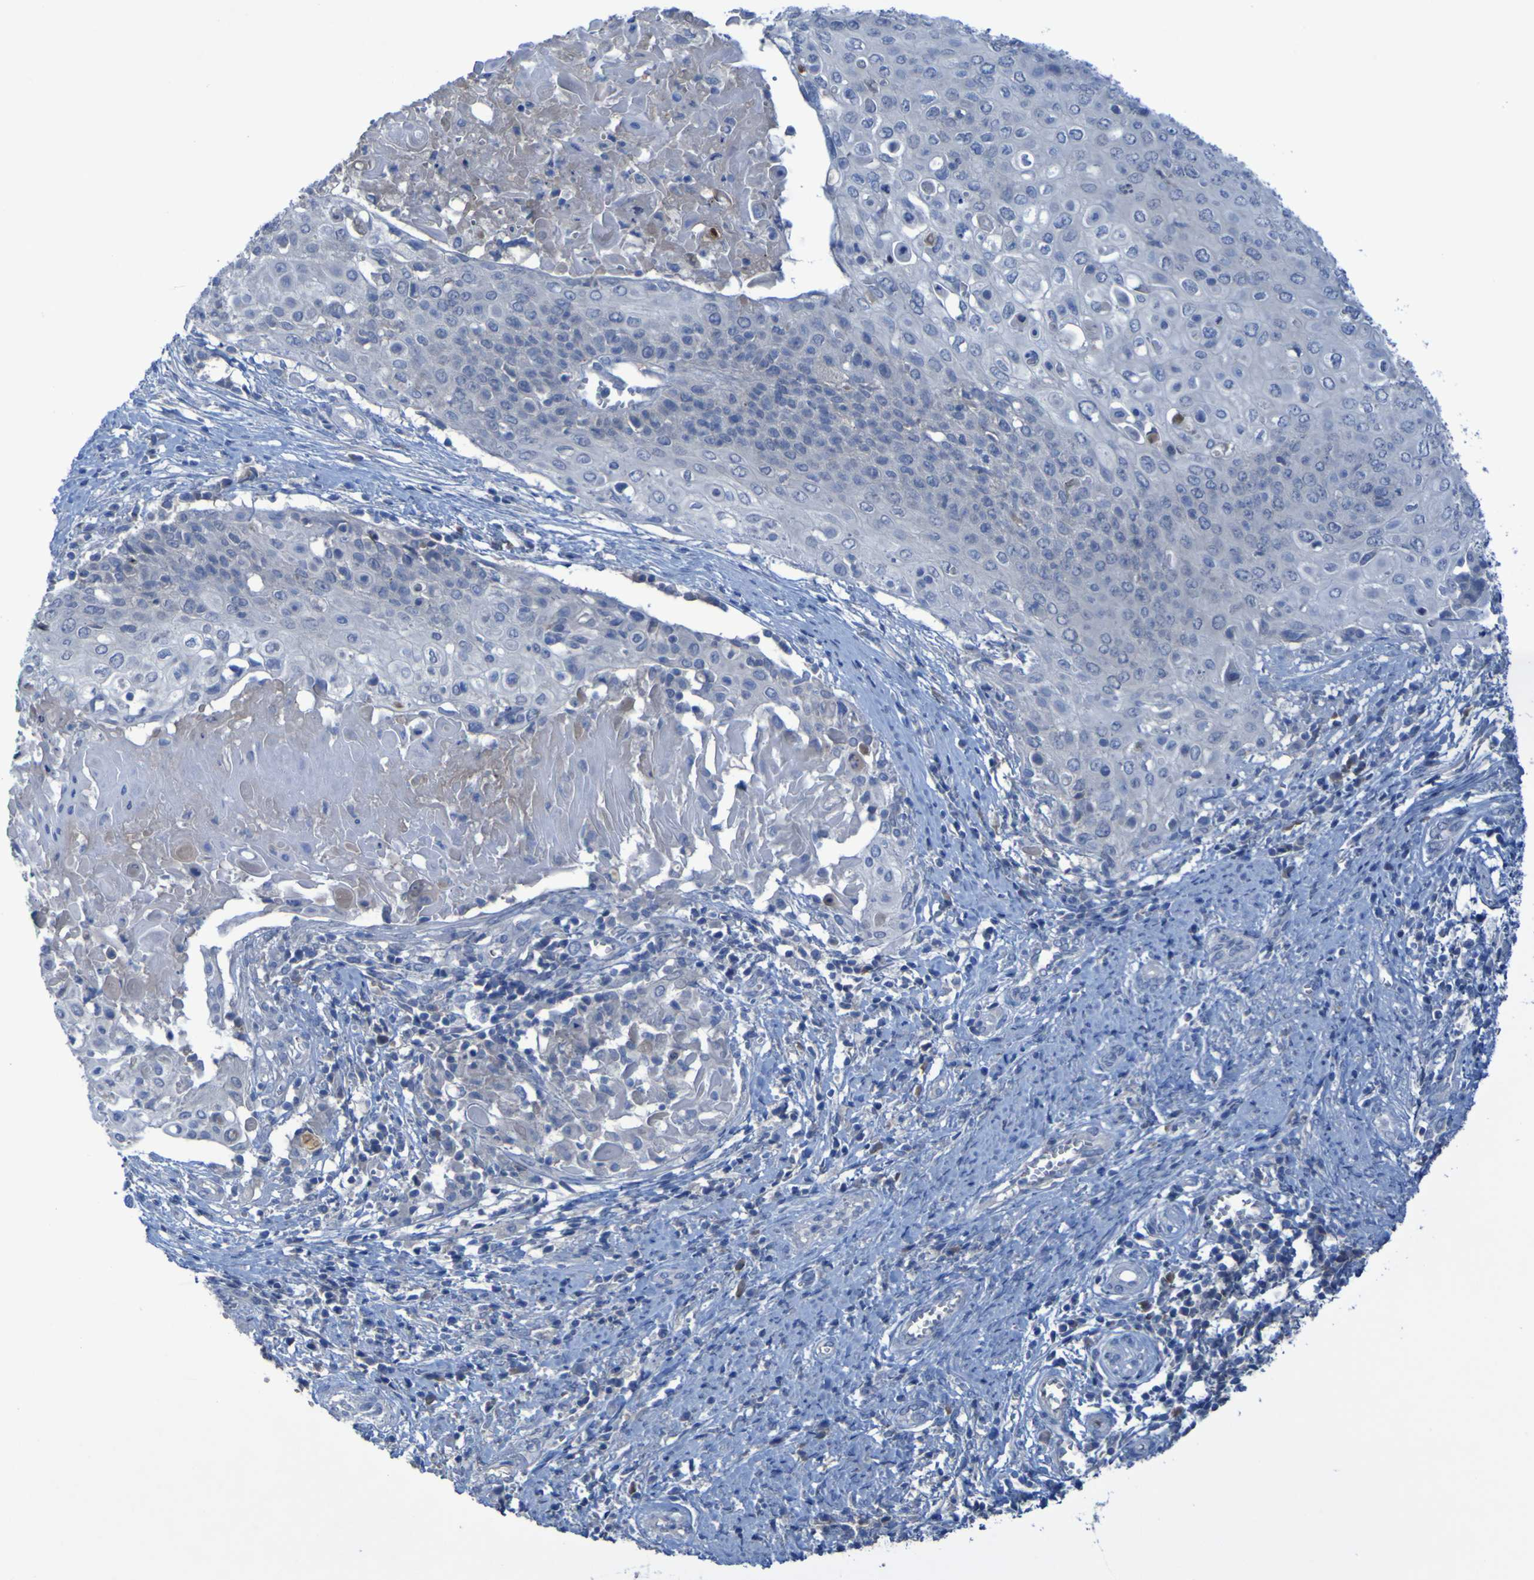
{"staining": {"intensity": "negative", "quantity": "none", "location": "none"}, "tissue": "cervical cancer", "cell_type": "Tumor cells", "image_type": "cancer", "snomed": [{"axis": "morphology", "description": "Squamous cell carcinoma, NOS"}, {"axis": "topography", "description": "Cervix"}], "caption": "An image of human cervical squamous cell carcinoma is negative for staining in tumor cells. Nuclei are stained in blue.", "gene": "SGK2", "patient": {"sex": "female", "age": 39}}